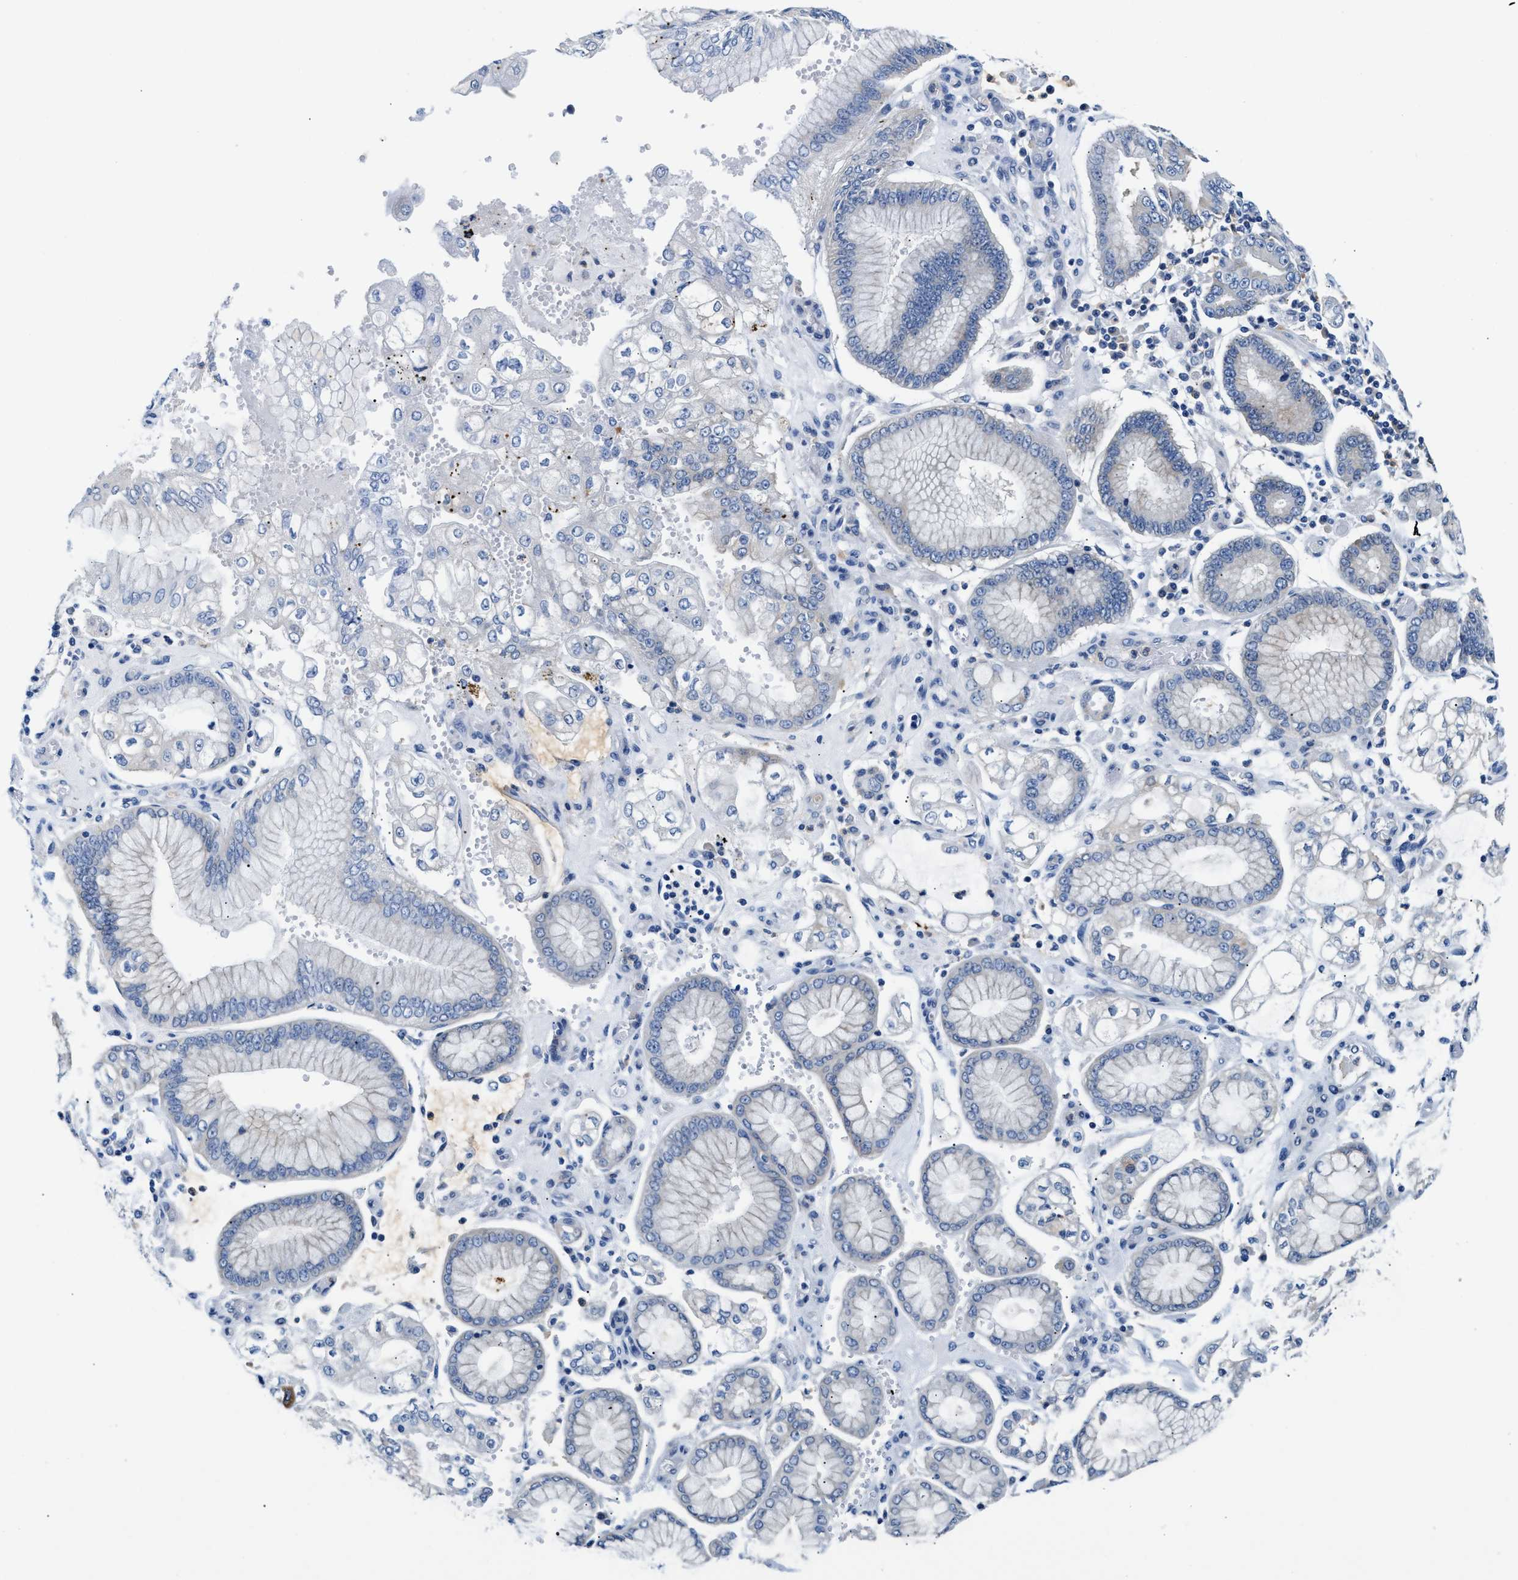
{"staining": {"intensity": "negative", "quantity": "none", "location": "none"}, "tissue": "stomach cancer", "cell_type": "Tumor cells", "image_type": "cancer", "snomed": [{"axis": "morphology", "description": "Adenocarcinoma, NOS"}, {"axis": "topography", "description": "Stomach"}], "caption": "This is an immunohistochemistry (IHC) image of stomach adenocarcinoma. There is no expression in tumor cells.", "gene": "FAM185A", "patient": {"sex": "male", "age": 76}}